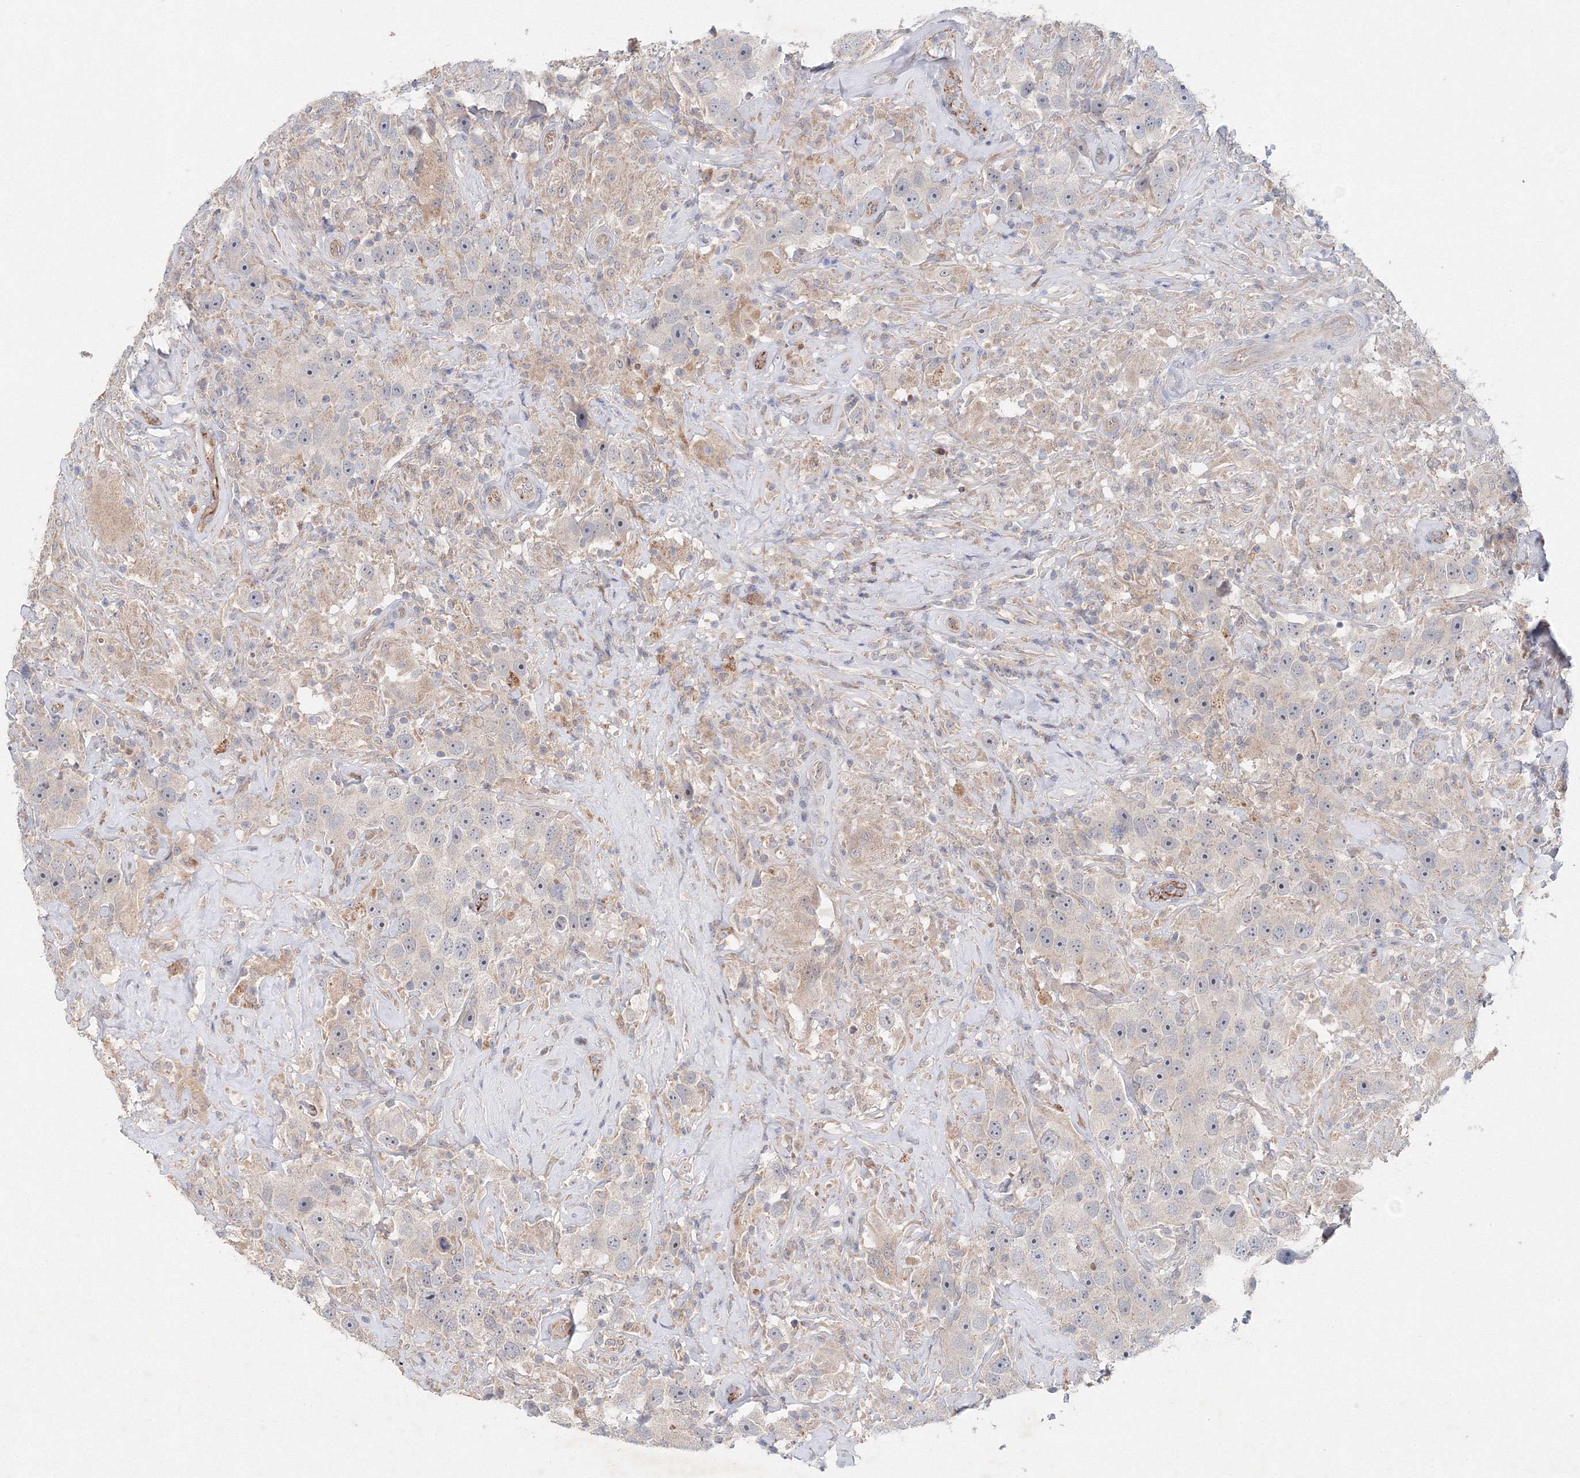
{"staining": {"intensity": "weak", "quantity": "<25%", "location": "cytoplasmic/membranous"}, "tissue": "testis cancer", "cell_type": "Tumor cells", "image_type": "cancer", "snomed": [{"axis": "morphology", "description": "Seminoma, NOS"}, {"axis": "topography", "description": "Testis"}], "caption": "This is an immunohistochemistry histopathology image of testis cancer (seminoma). There is no expression in tumor cells.", "gene": "WDR49", "patient": {"sex": "male", "age": 49}}